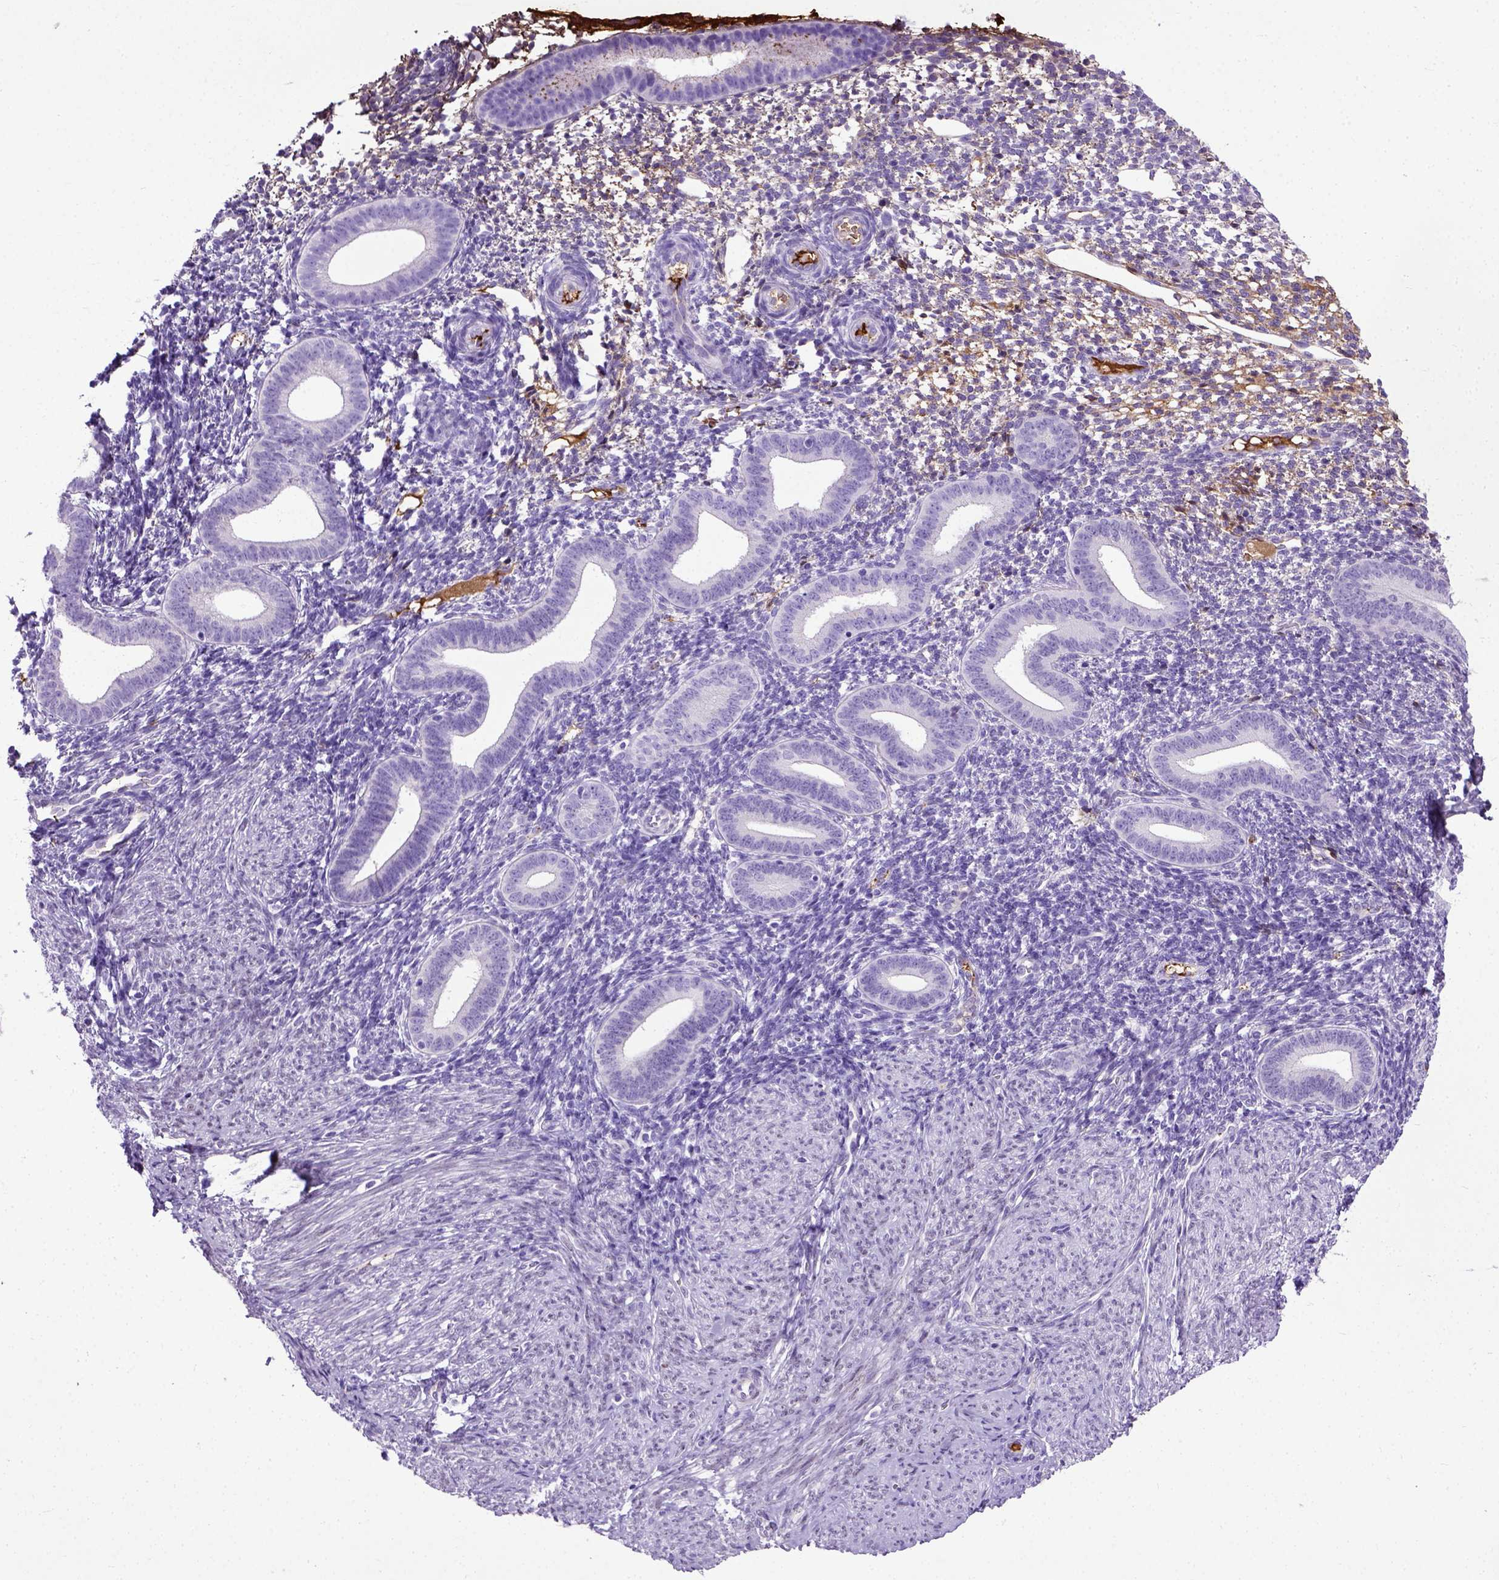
{"staining": {"intensity": "negative", "quantity": "none", "location": "none"}, "tissue": "endometrium", "cell_type": "Cells in endometrial stroma", "image_type": "normal", "snomed": [{"axis": "morphology", "description": "Normal tissue, NOS"}, {"axis": "topography", "description": "Endometrium"}], "caption": "IHC of unremarkable endometrium reveals no staining in cells in endometrial stroma.", "gene": "ADAMTS8", "patient": {"sex": "female", "age": 40}}